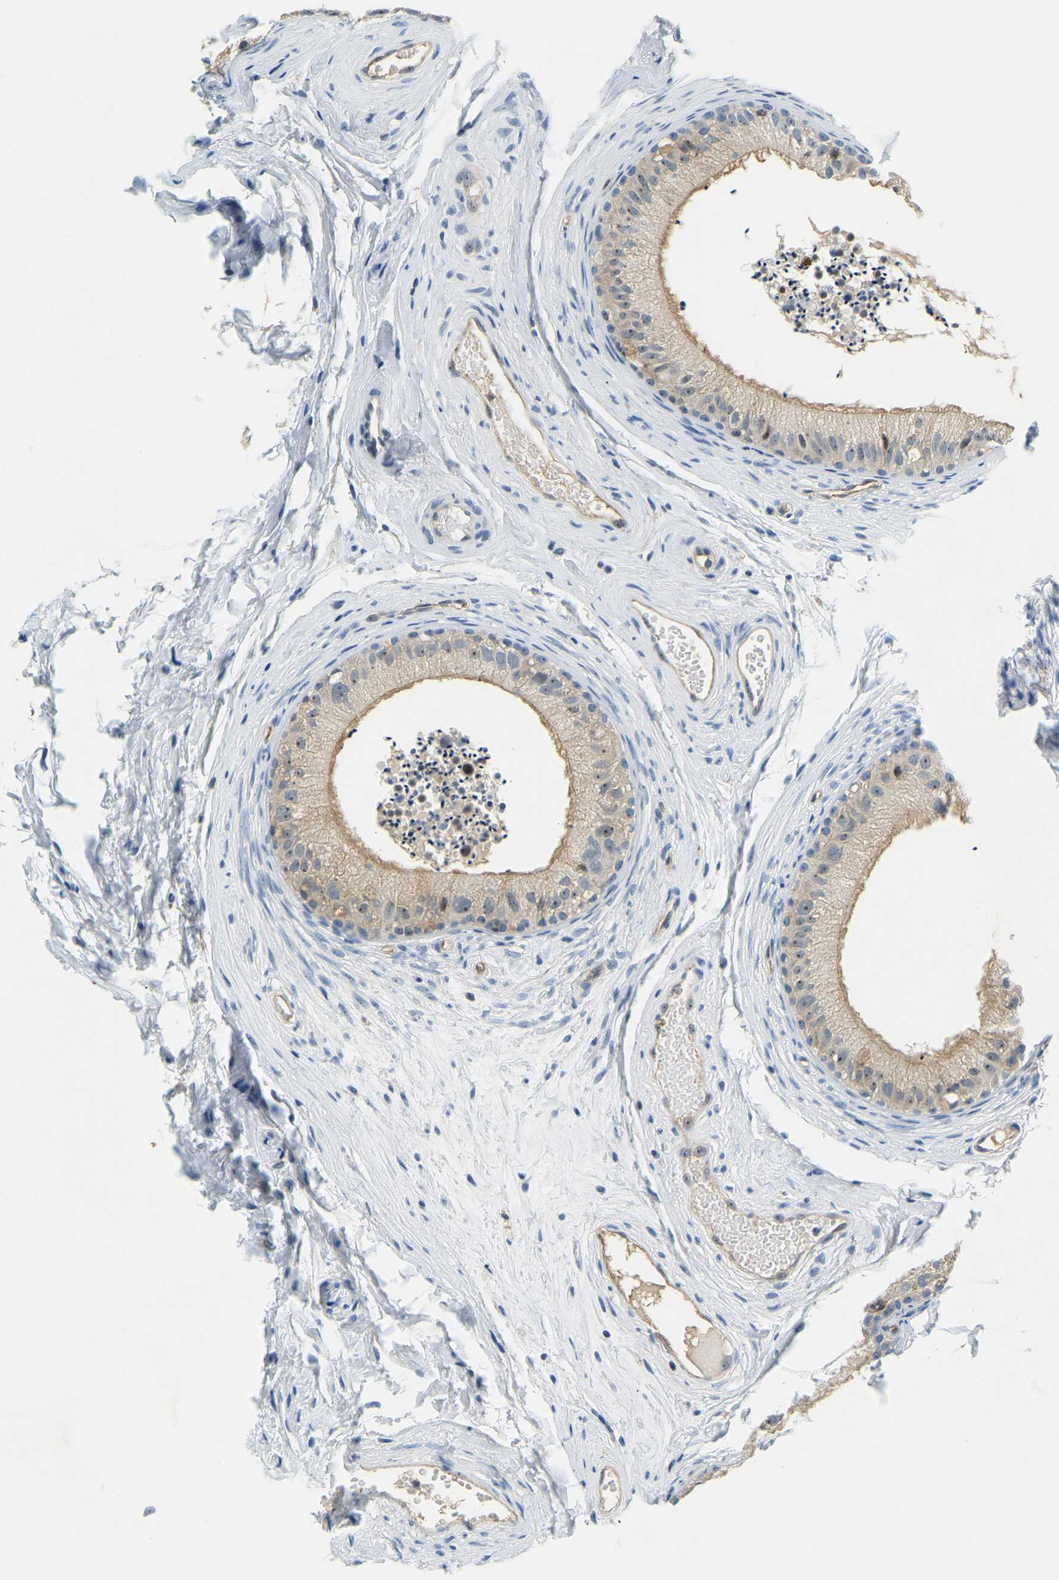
{"staining": {"intensity": "weak", "quantity": ">75%", "location": "cytoplasmic/membranous,nuclear"}, "tissue": "epididymis", "cell_type": "Glandular cells", "image_type": "normal", "snomed": [{"axis": "morphology", "description": "Normal tissue, NOS"}, {"axis": "topography", "description": "Epididymis"}], "caption": "Protein analysis of benign epididymis reveals weak cytoplasmic/membranous,nuclear staining in approximately >75% of glandular cells.", "gene": "RRP1", "patient": {"sex": "male", "age": 56}}